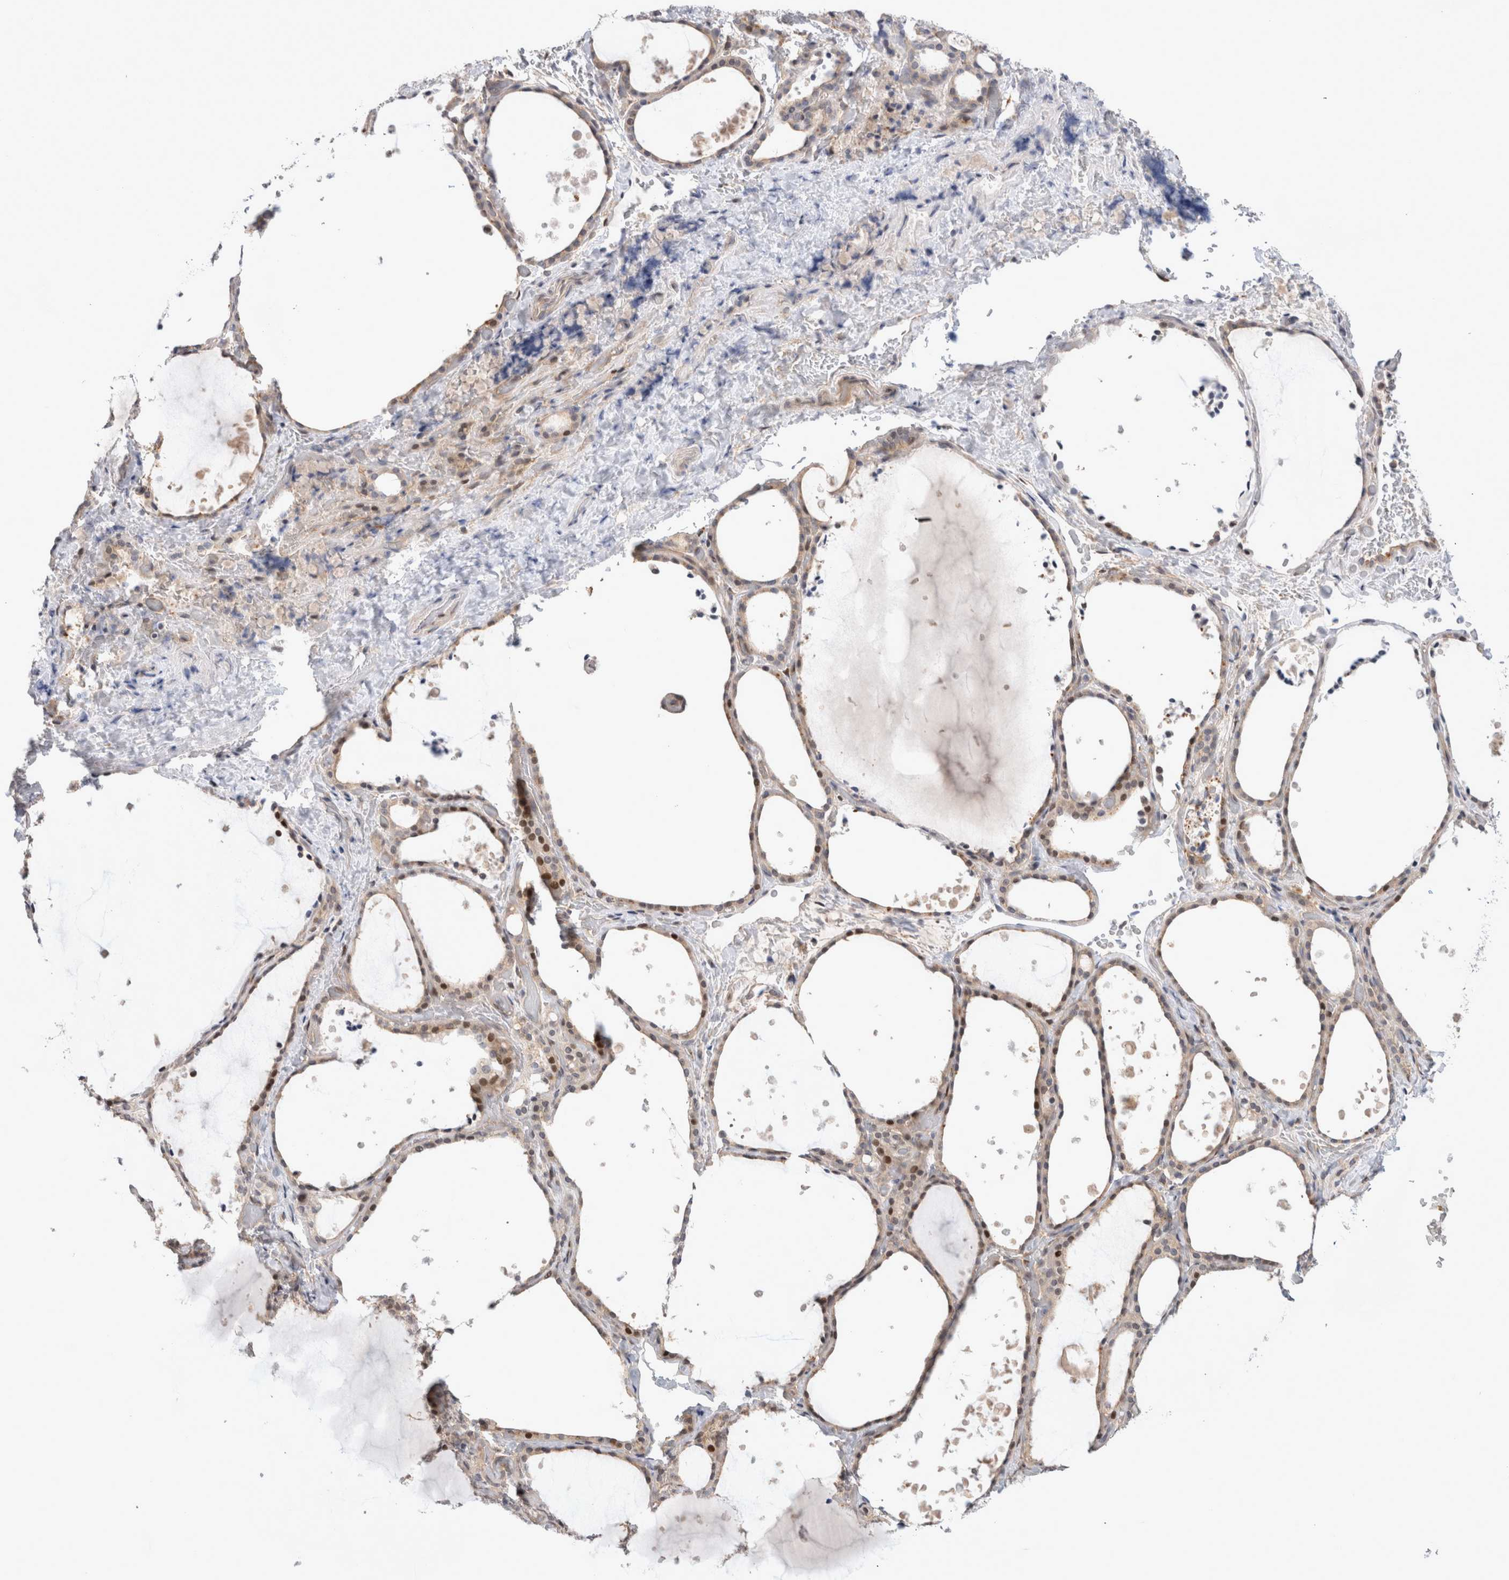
{"staining": {"intensity": "strong", "quantity": "25%-75%", "location": "cytoplasmic/membranous,nuclear"}, "tissue": "thyroid gland", "cell_type": "Glandular cells", "image_type": "normal", "snomed": [{"axis": "morphology", "description": "Normal tissue, NOS"}, {"axis": "topography", "description": "Thyroid gland"}], "caption": "Immunohistochemical staining of normal thyroid gland shows high levels of strong cytoplasmic/membranous,nuclear positivity in about 25%-75% of glandular cells. The staining was performed using DAB (3,3'-diaminobenzidine), with brown indicating positive protein expression. Nuclei are stained blue with hematoxylin.", "gene": "TCF4", "patient": {"sex": "female", "age": 44}}